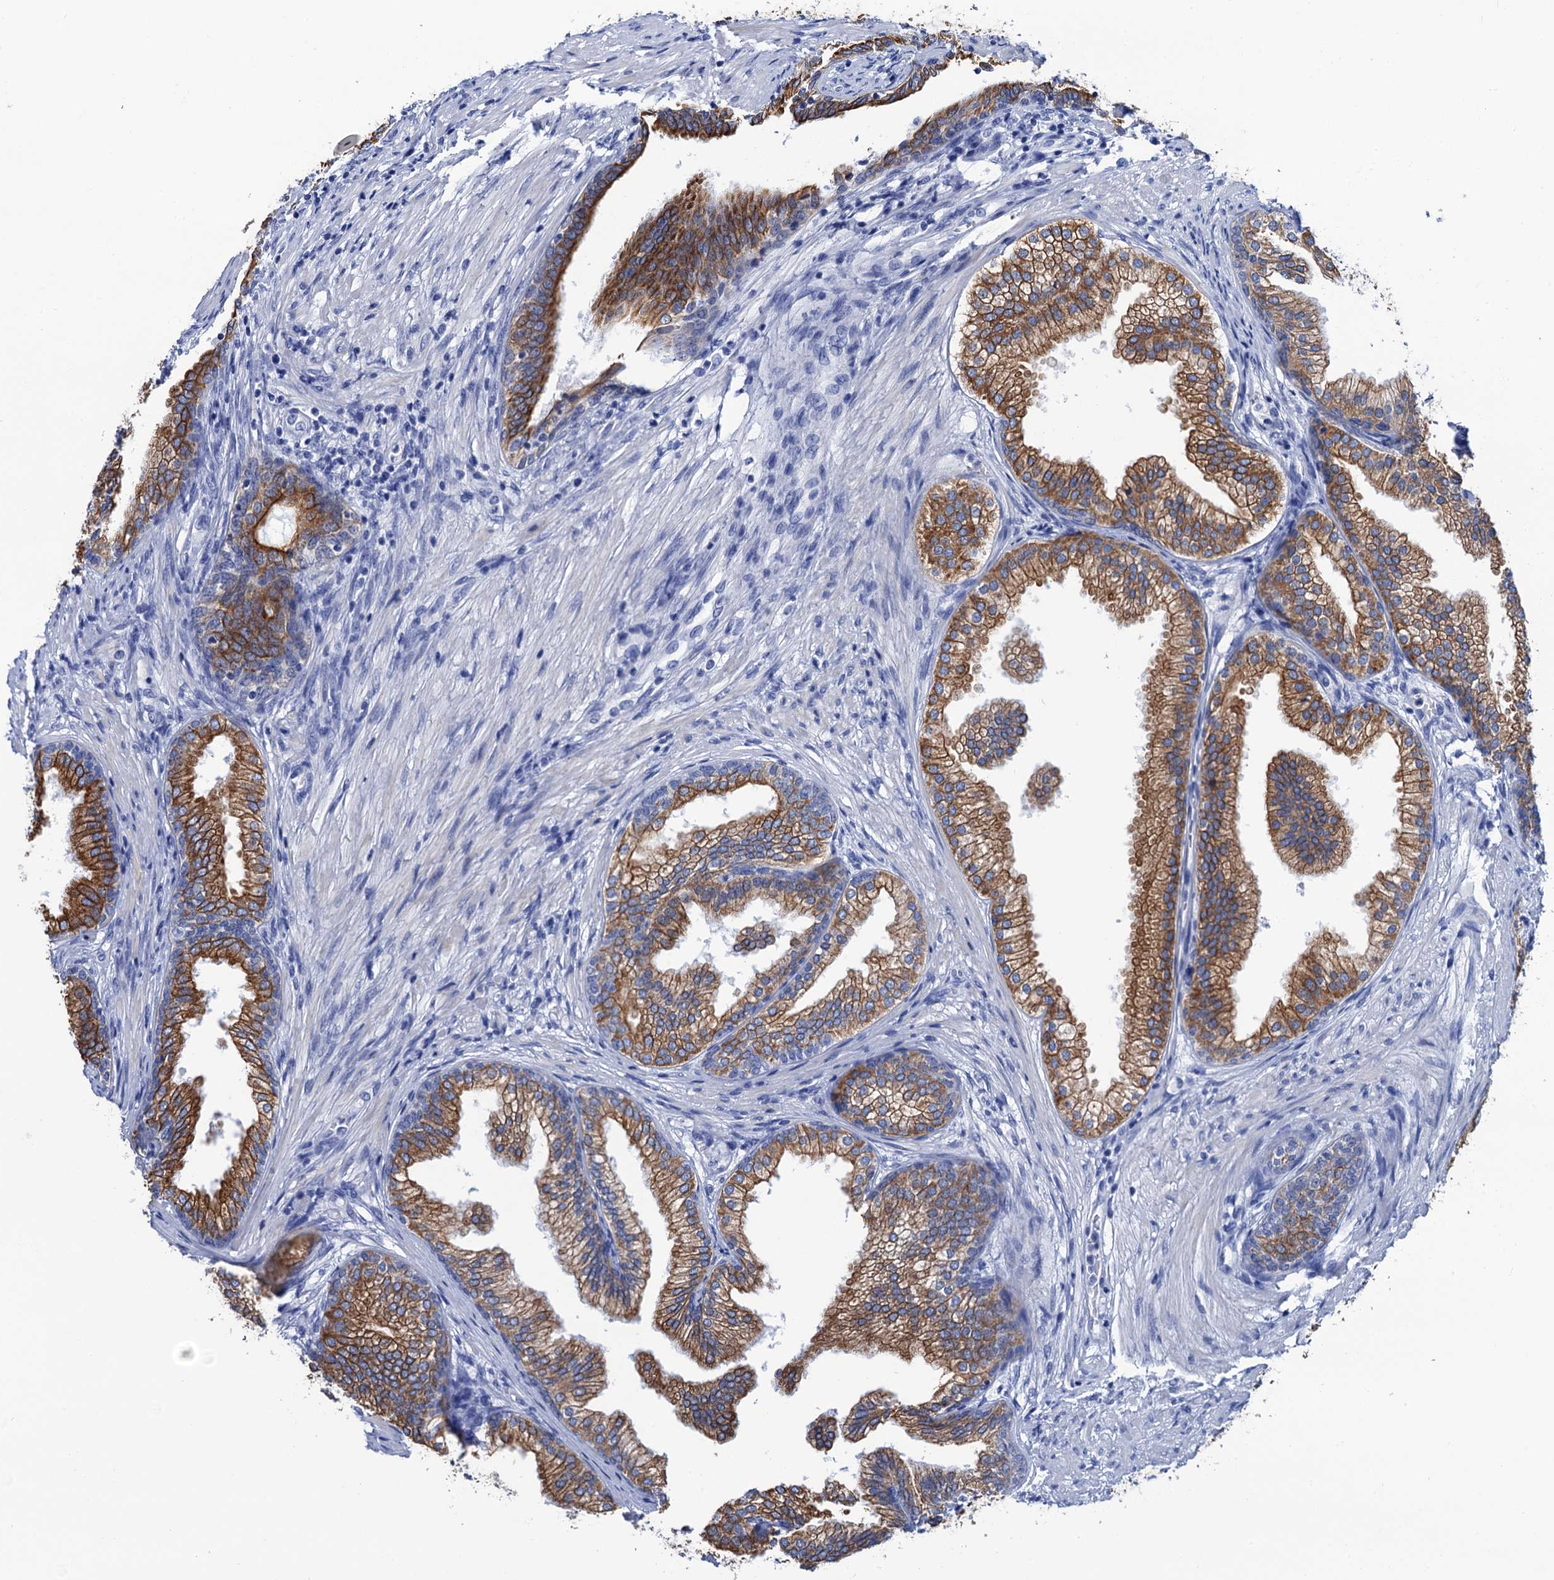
{"staining": {"intensity": "strong", "quantity": ">75%", "location": "cytoplasmic/membranous"}, "tissue": "prostate", "cell_type": "Glandular cells", "image_type": "normal", "snomed": [{"axis": "morphology", "description": "Normal tissue, NOS"}, {"axis": "topography", "description": "Prostate"}], "caption": "A high amount of strong cytoplasmic/membranous staining is appreciated in about >75% of glandular cells in unremarkable prostate. The staining is performed using DAB (3,3'-diaminobenzidine) brown chromogen to label protein expression. The nuclei are counter-stained blue using hematoxylin.", "gene": "RAB3IP", "patient": {"sex": "male", "age": 76}}